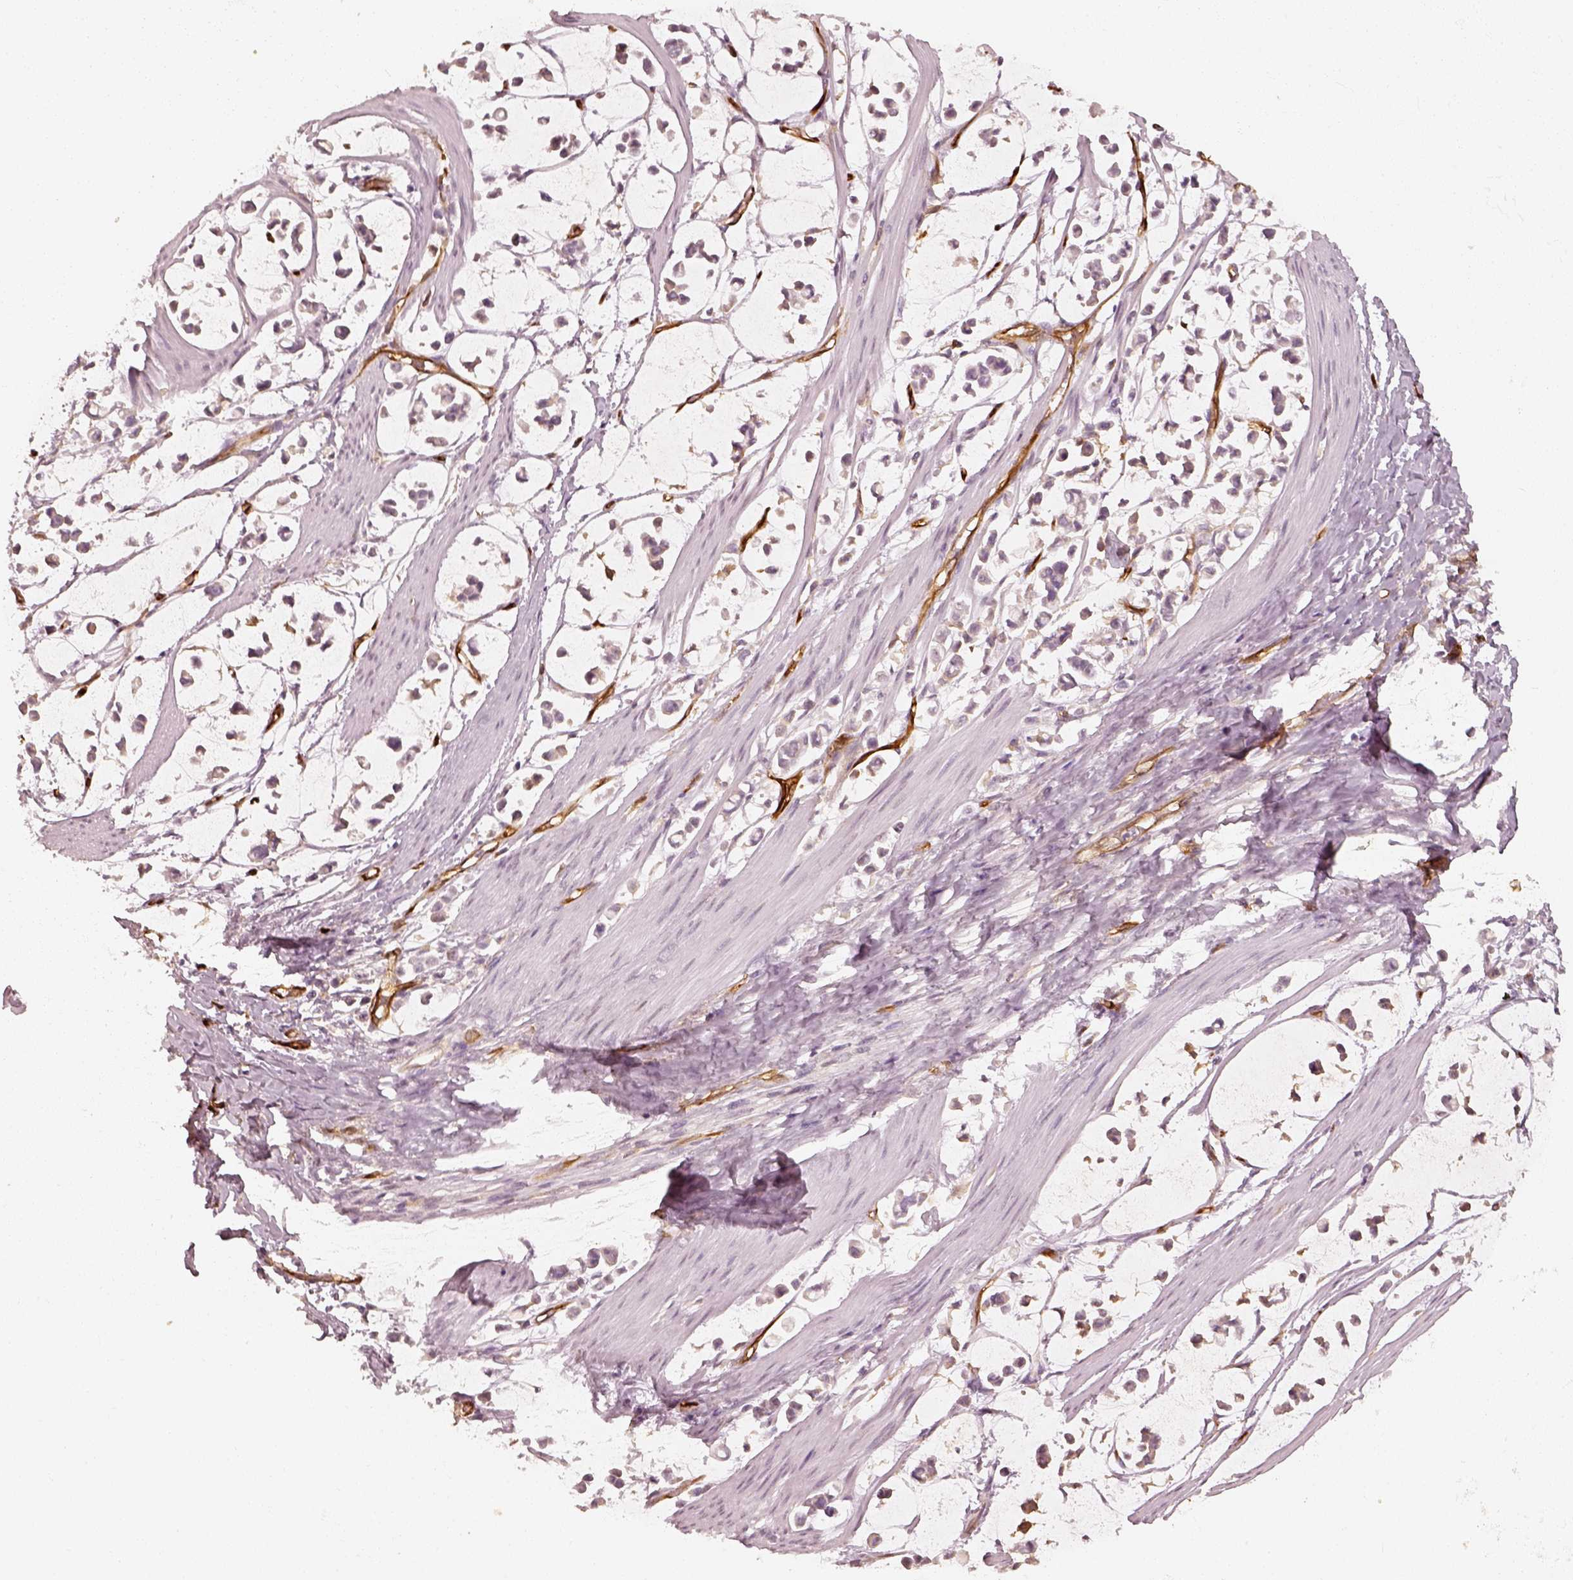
{"staining": {"intensity": "negative", "quantity": "none", "location": "none"}, "tissue": "stomach cancer", "cell_type": "Tumor cells", "image_type": "cancer", "snomed": [{"axis": "morphology", "description": "Adenocarcinoma, NOS"}, {"axis": "topography", "description": "Stomach"}], "caption": "DAB (3,3'-diaminobenzidine) immunohistochemical staining of human stomach cancer (adenocarcinoma) displays no significant positivity in tumor cells.", "gene": "FSCN1", "patient": {"sex": "male", "age": 82}}